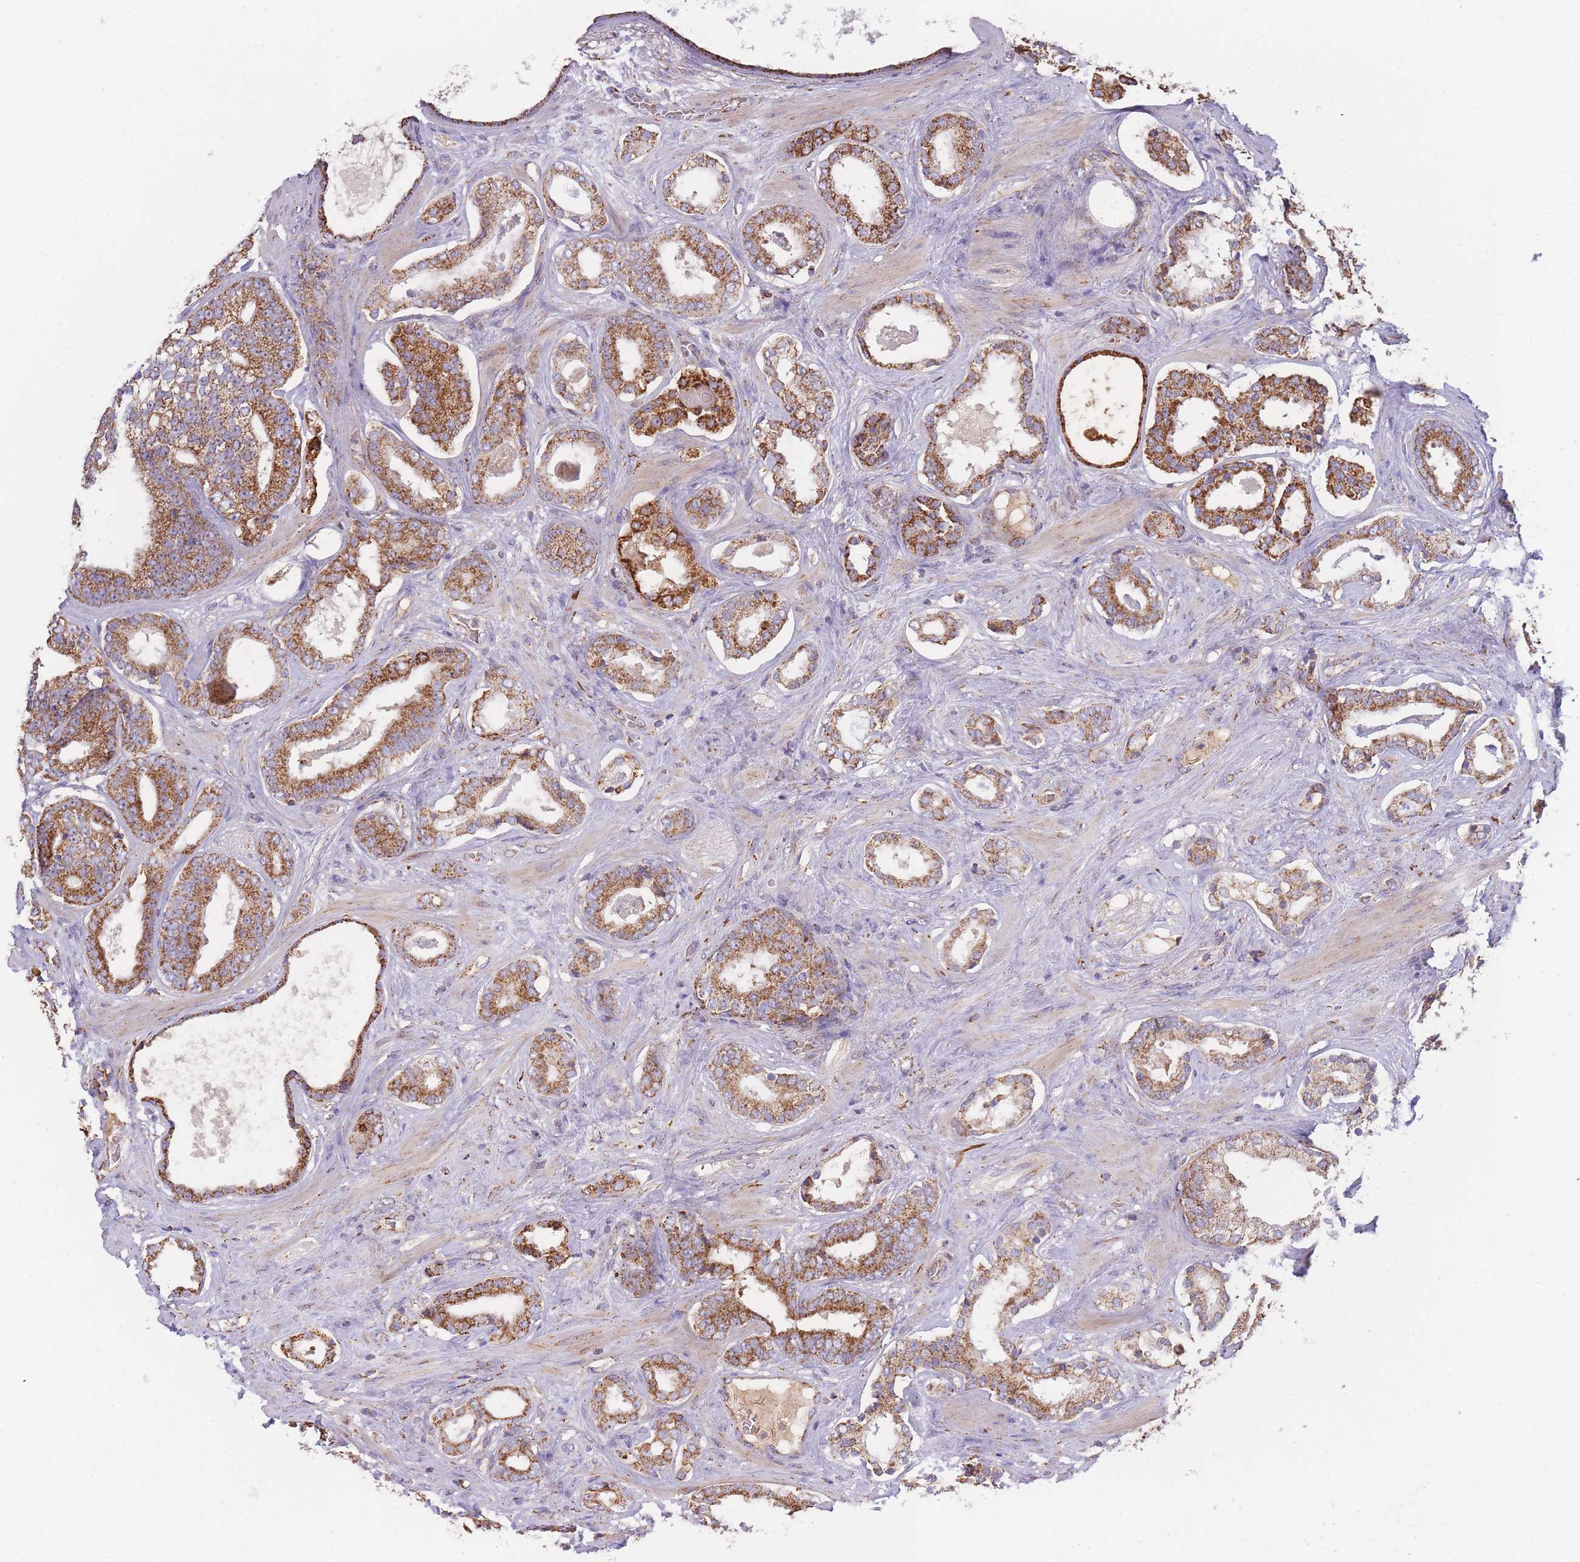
{"staining": {"intensity": "strong", "quantity": ">75%", "location": "cytoplasmic/membranous"}, "tissue": "prostate cancer", "cell_type": "Tumor cells", "image_type": "cancer", "snomed": [{"axis": "morphology", "description": "Adenocarcinoma, High grade"}, {"axis": "topography", "description": "Prostate"}], "caption": "The histopathology image shows staining of high-grade adenocarcinoma (prostate), revealing strong cytoplasmic/membranous protein positivity (brown color) within tumor cells. Using DAB (3,3'-diaminobenzidine) (brown) and hematoxylin (blue) stains, captured at high magnification using brightfield microscopy.", "gene": "MRPL17", "patient": {"sex": "male", "age": 60}}